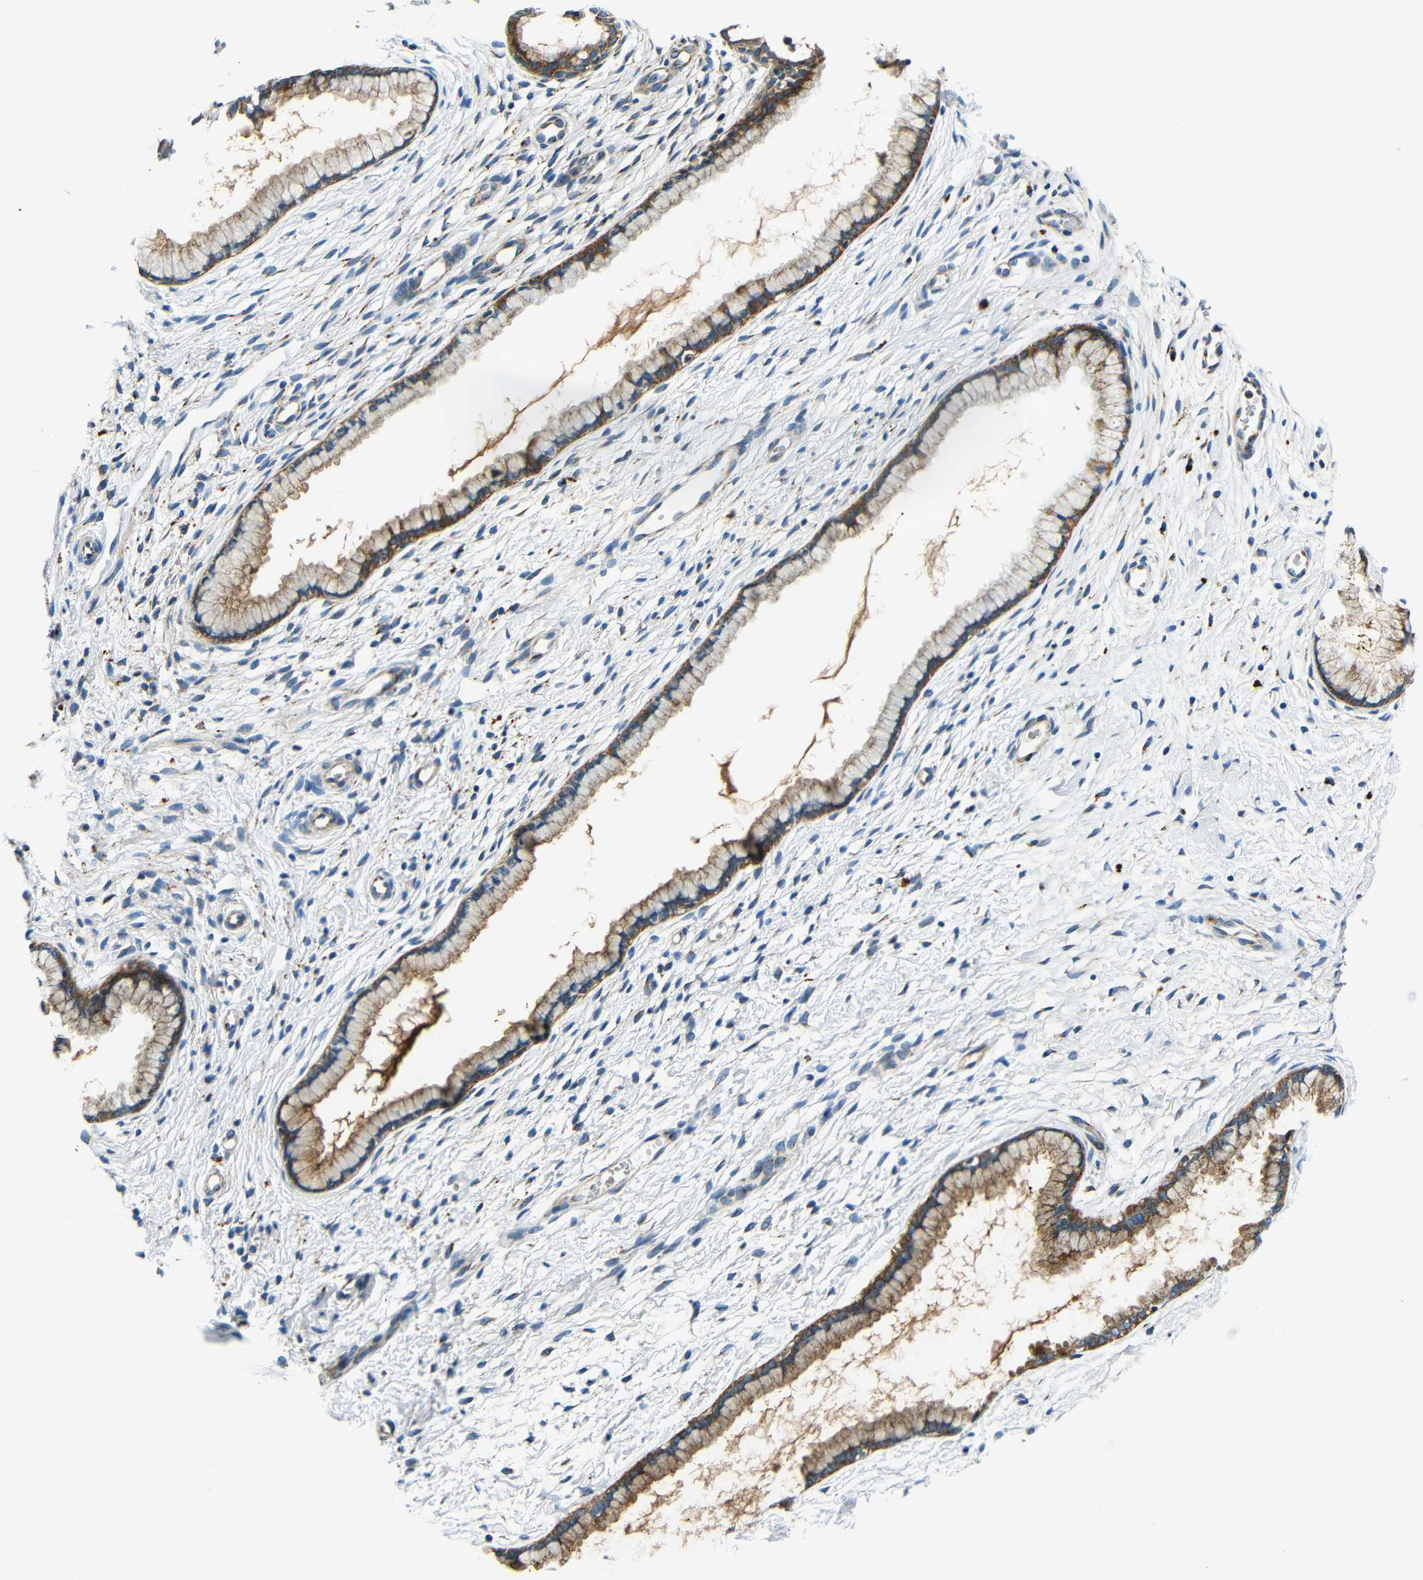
{"staining": {"intensity": "moderate", "quantity": ">75%", "location": "cytoplasmic/membranous"}, "tissue": "cervix", "cell_type": "Glandular cells", "image_type": "normal", "snomed": [{"axis": "morphology", "description": "Normal tissue, NOS"}, {"axis": "topography", "description": "Cervix"}], "caption": "A photomicrograph showing moderate cytoplasmic/membranous staining in approximately >75% of glandular cells in normal cervix, as visualized by brown immunohistochemical staining.", "gene": "USO1", "patient": {"sex": "female", "age": 65}}